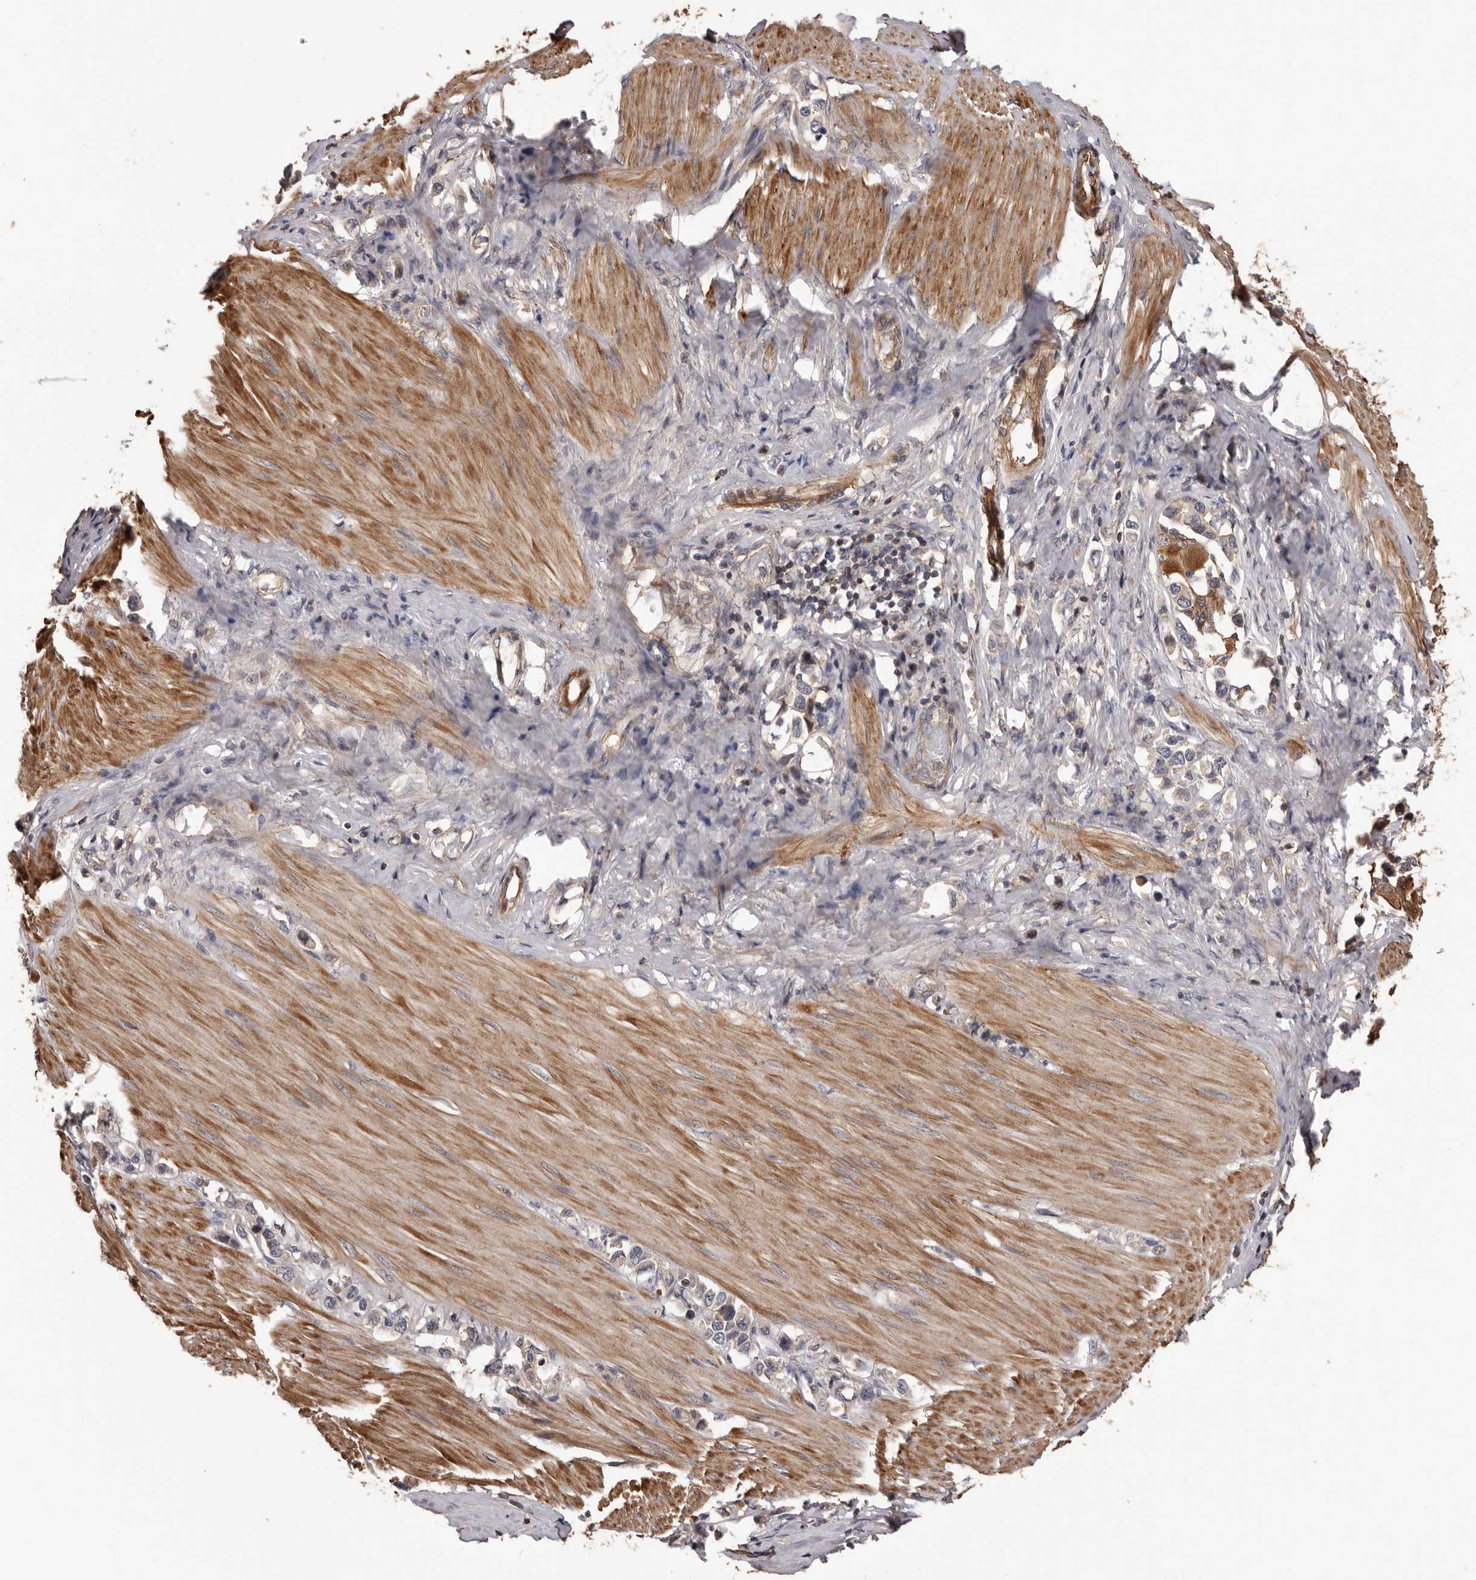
{"staining": {"intensity": "weak", "quantity": "<25%", "location": "cytoplasmic/membranous"}, "tissue": "stomach cancer", "cell_type": "Tumor cells", "image_type": "cancer", "snomed": [{"axis": "morphology", "description": "Adenocarcinoma, NOS"}, {"axis": "topography", "description": "Stomach"}], "caption": "Immunohistochemical staining of human adenocarcinoma (stomach) exhibits no significant expression in tumor cells.", "gene": "ADAMTS2", "patient": {"sex": "female", "age": 65}}